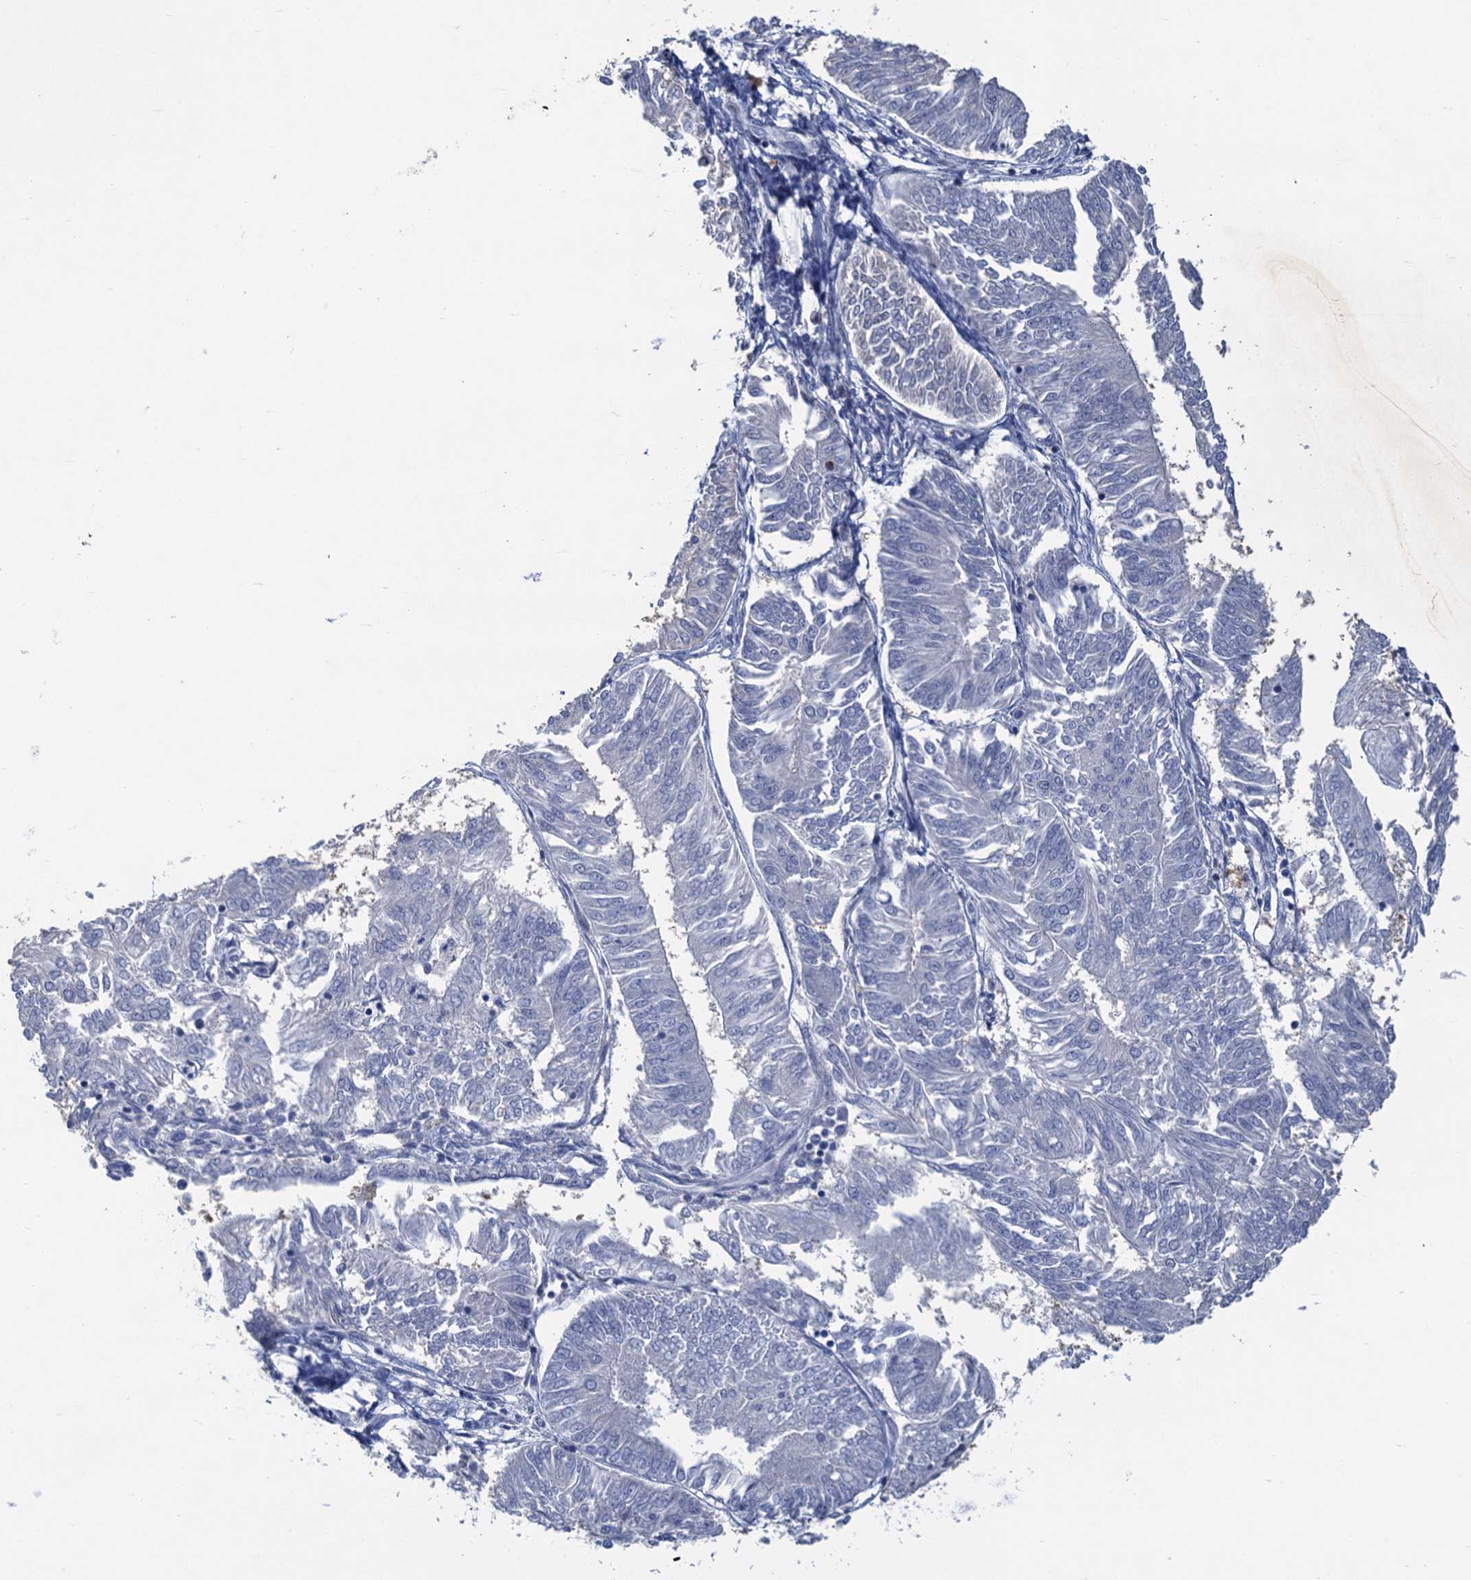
{"staining": {"intensity": "negative", "quantity": "none", "location": "none"}, "tissue": "endometrial cancer", "cell_type": "Tumor cells", "image_type": "cancer", "snomed": [{"axis": "morphology", "description": "Adenocarcinoma, NOS"}, {"axis": "topography", "description": "Endometrium"}], "caption": "The image reveals no staining of tumor cells in adenocarcinoma (endometrial). The staining was performed using DAB (3,3'-diaminobenzidine) to visualize the protein expression in brown, while the nuclei were stained in blue with hematoxylin (Magnification: 20x).", "gene": "ESYT3", "patient": {"sex": "female", "age": 58}}